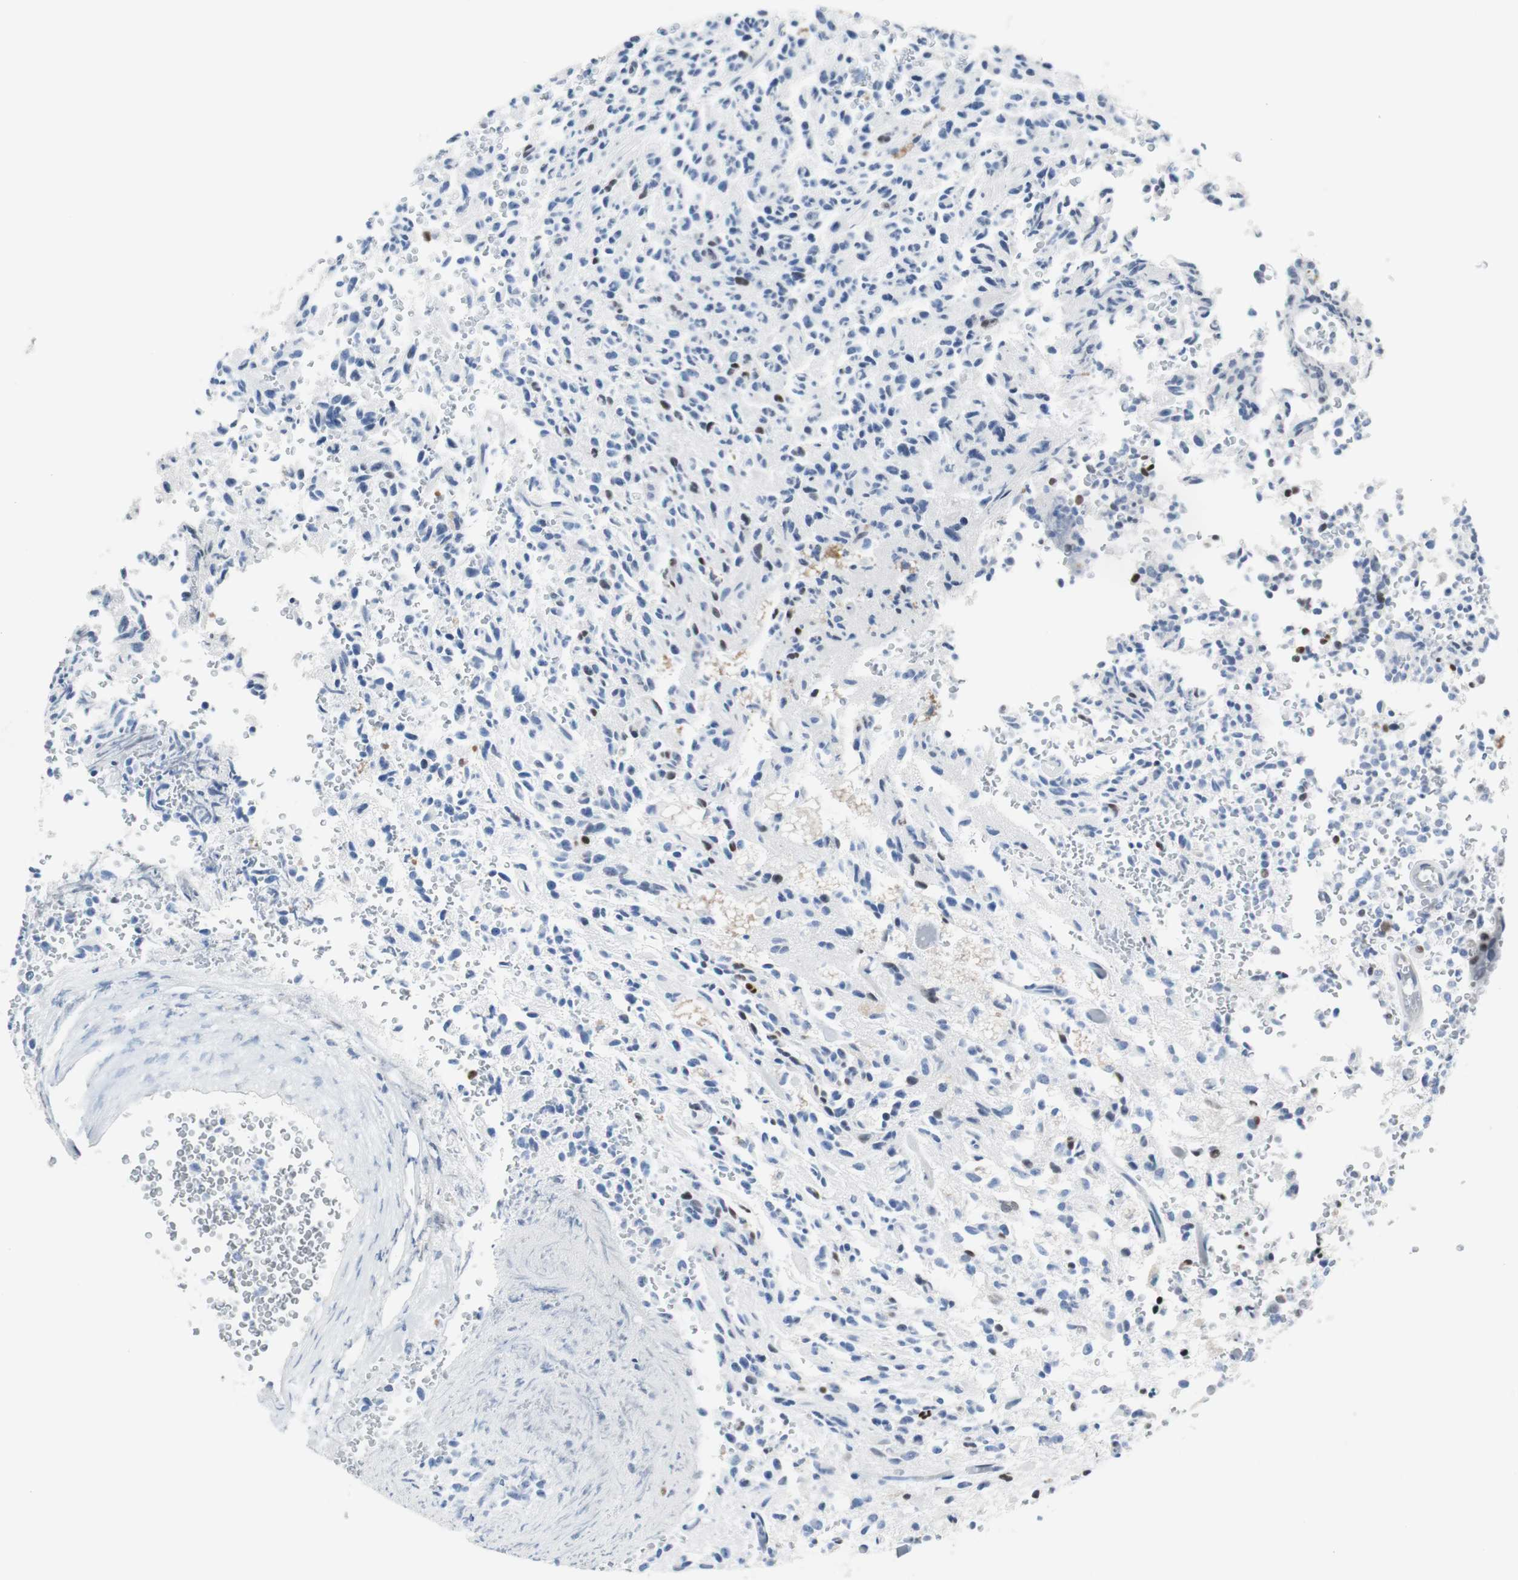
{"staining": {"intensity": "weak", "quantity": "<25%", "location": "nuclear"}, "tissue": "glioma", "cell_type": "Tumor cells", "image_type": "cancer", "snomed": [{"axis": "morphology", "description": "Glioma, malignant, High grade"}, {"axis": "topography", "description": "pancreas cauda"}], "caption": "High power microscopy histopathology image of an immunohistochemistry histopathology image of glioma, revealing no significant positivity in tumor cells.", "gene": "JUN", "patient": {"sex": "male", "age": 60}}